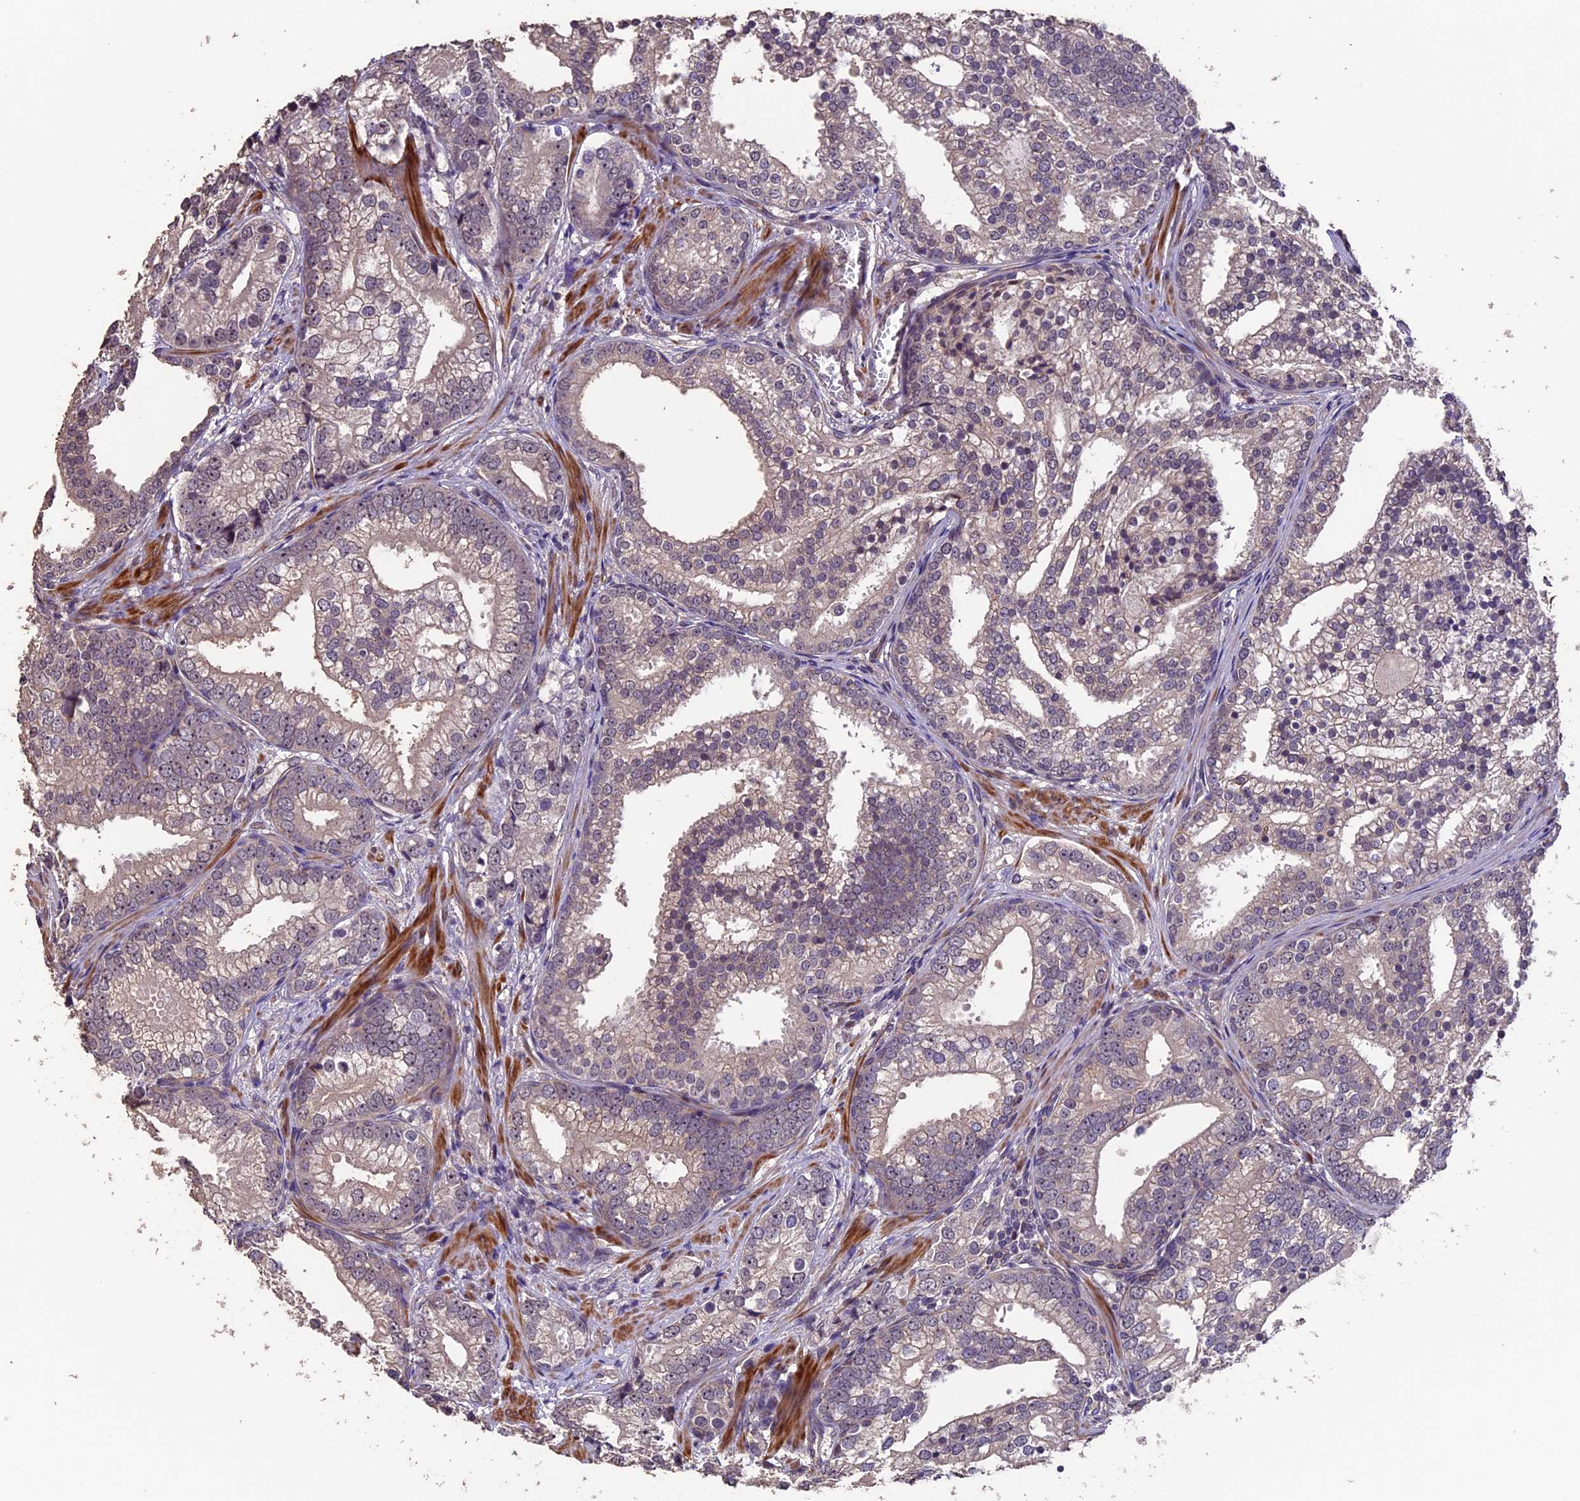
{"staining": {"intensity": "moderate", "quantity": "<25%", "location": "nuclear"}, "tissue": "prostate cancer", "cell_type": "Tumor cells", "image_type": "cancer", "snomed": [{"axis": "morphology", "description": "Adenocarcinoma, High grade"}, {"axis": "topography", "description": "Prostate"}], "caption": "IHC staining of prostate cancer (high-grade adenocarcinoma), which displays low levels of moderate nuclear expression in about <25% of tumor cells indicating moderate nuclear protein staining. The staining was performed using DAB (brown) for protein detection and nuclei were counterstained in hematoxylin (blue).", "gene": "GNB5", "patient": {"sex": "male", "age": 75}}